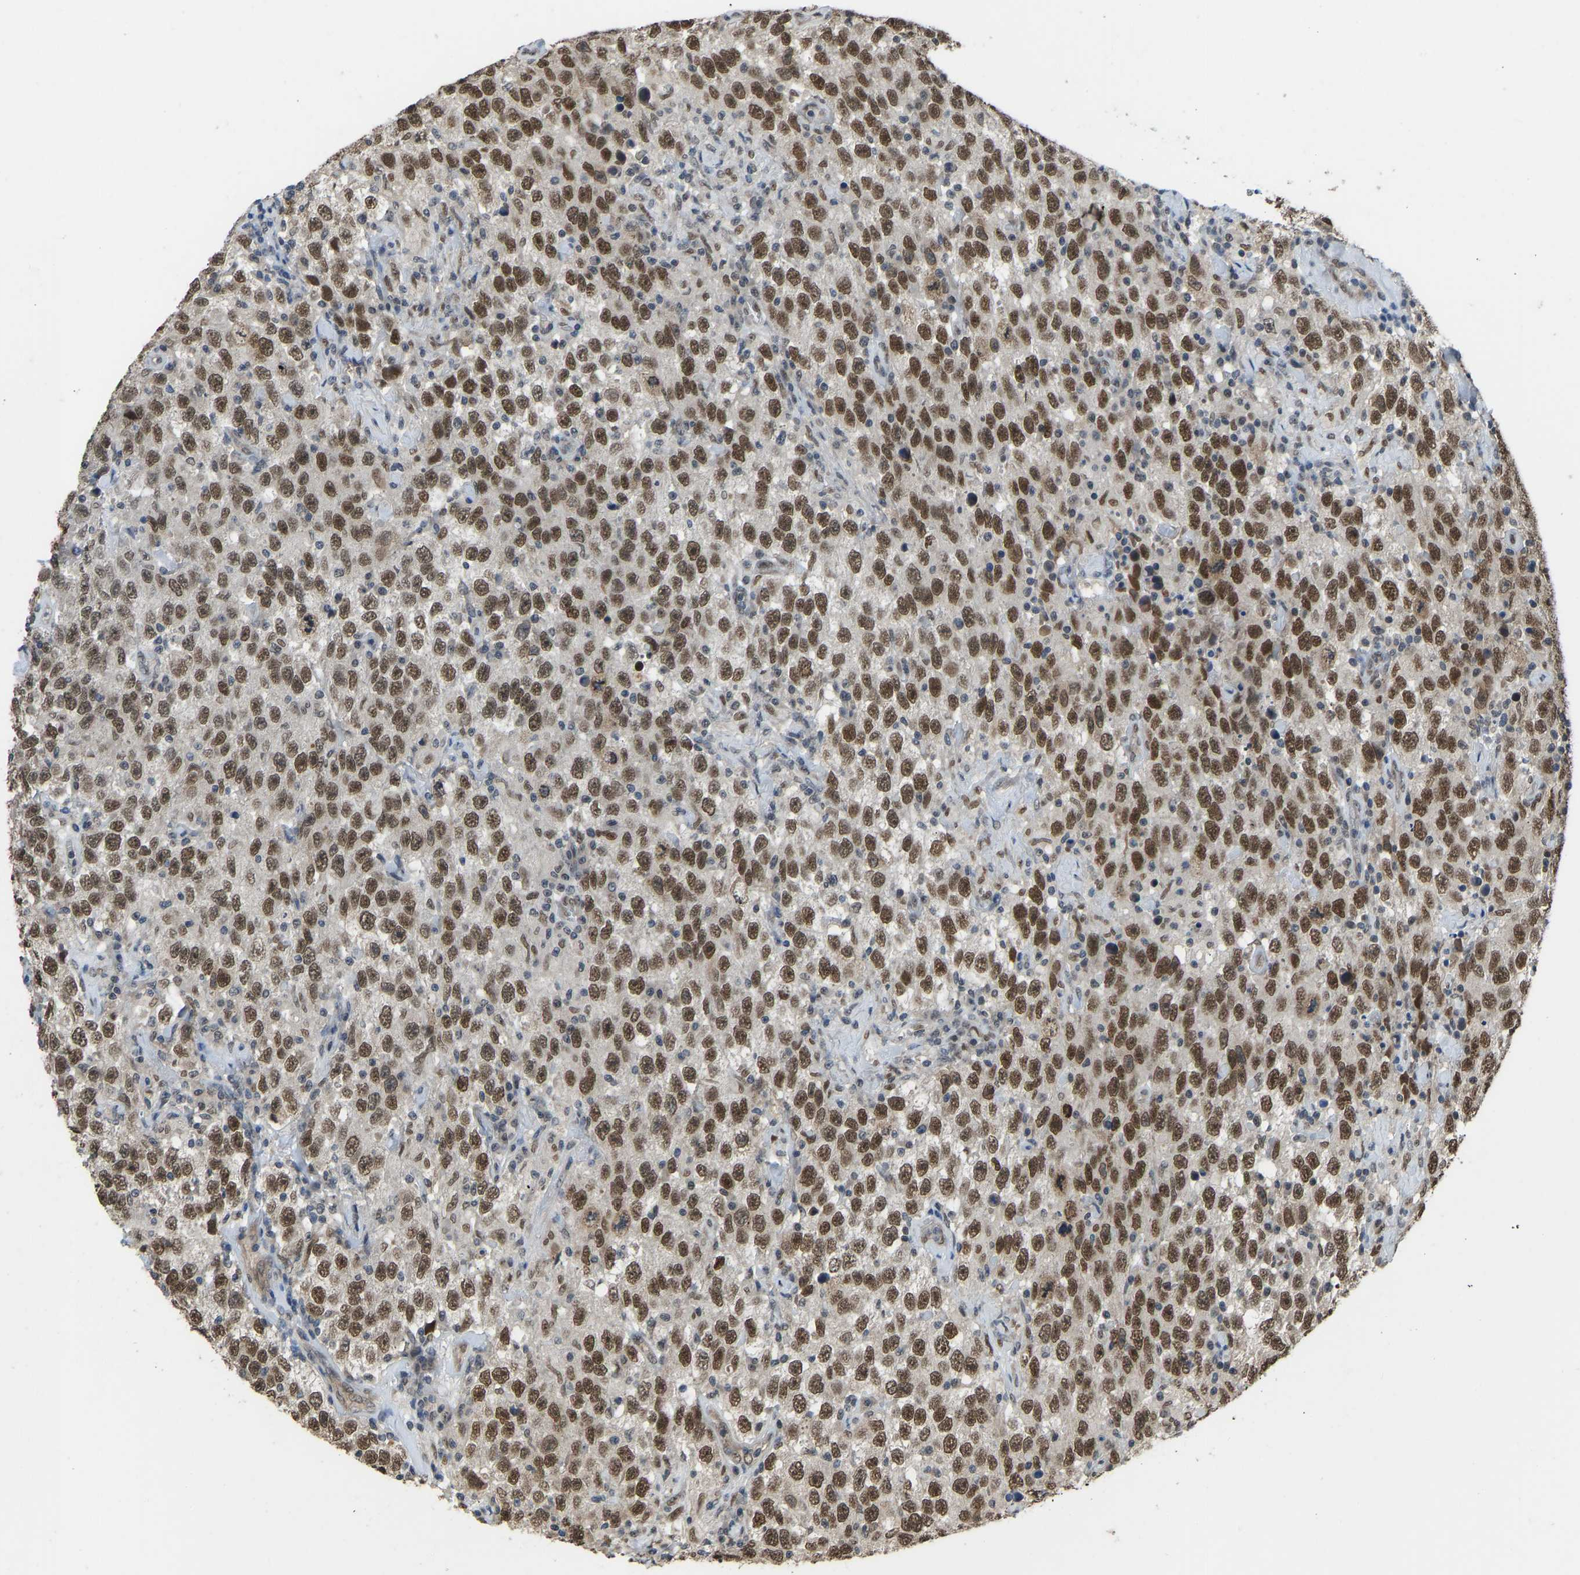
{"staining": {"intensity": "strong", "quantity": ">75%", "location": "nuclear"}, "tissue": "testis cancer", "cell_type": "Tumor cells", "image_type": "cancer", "snomed": [{"axis": "morphology", "description": "Seminoma, NOS"}, {"axis": "topography", "description": "Testis"}], "caption": "A brown stain highlights strong nuclear positivity of a protein in human testis cancer (seminoma) tumor cells.", "gene": "KPNA6", "patient": {"sex": "male", "age": 41}}